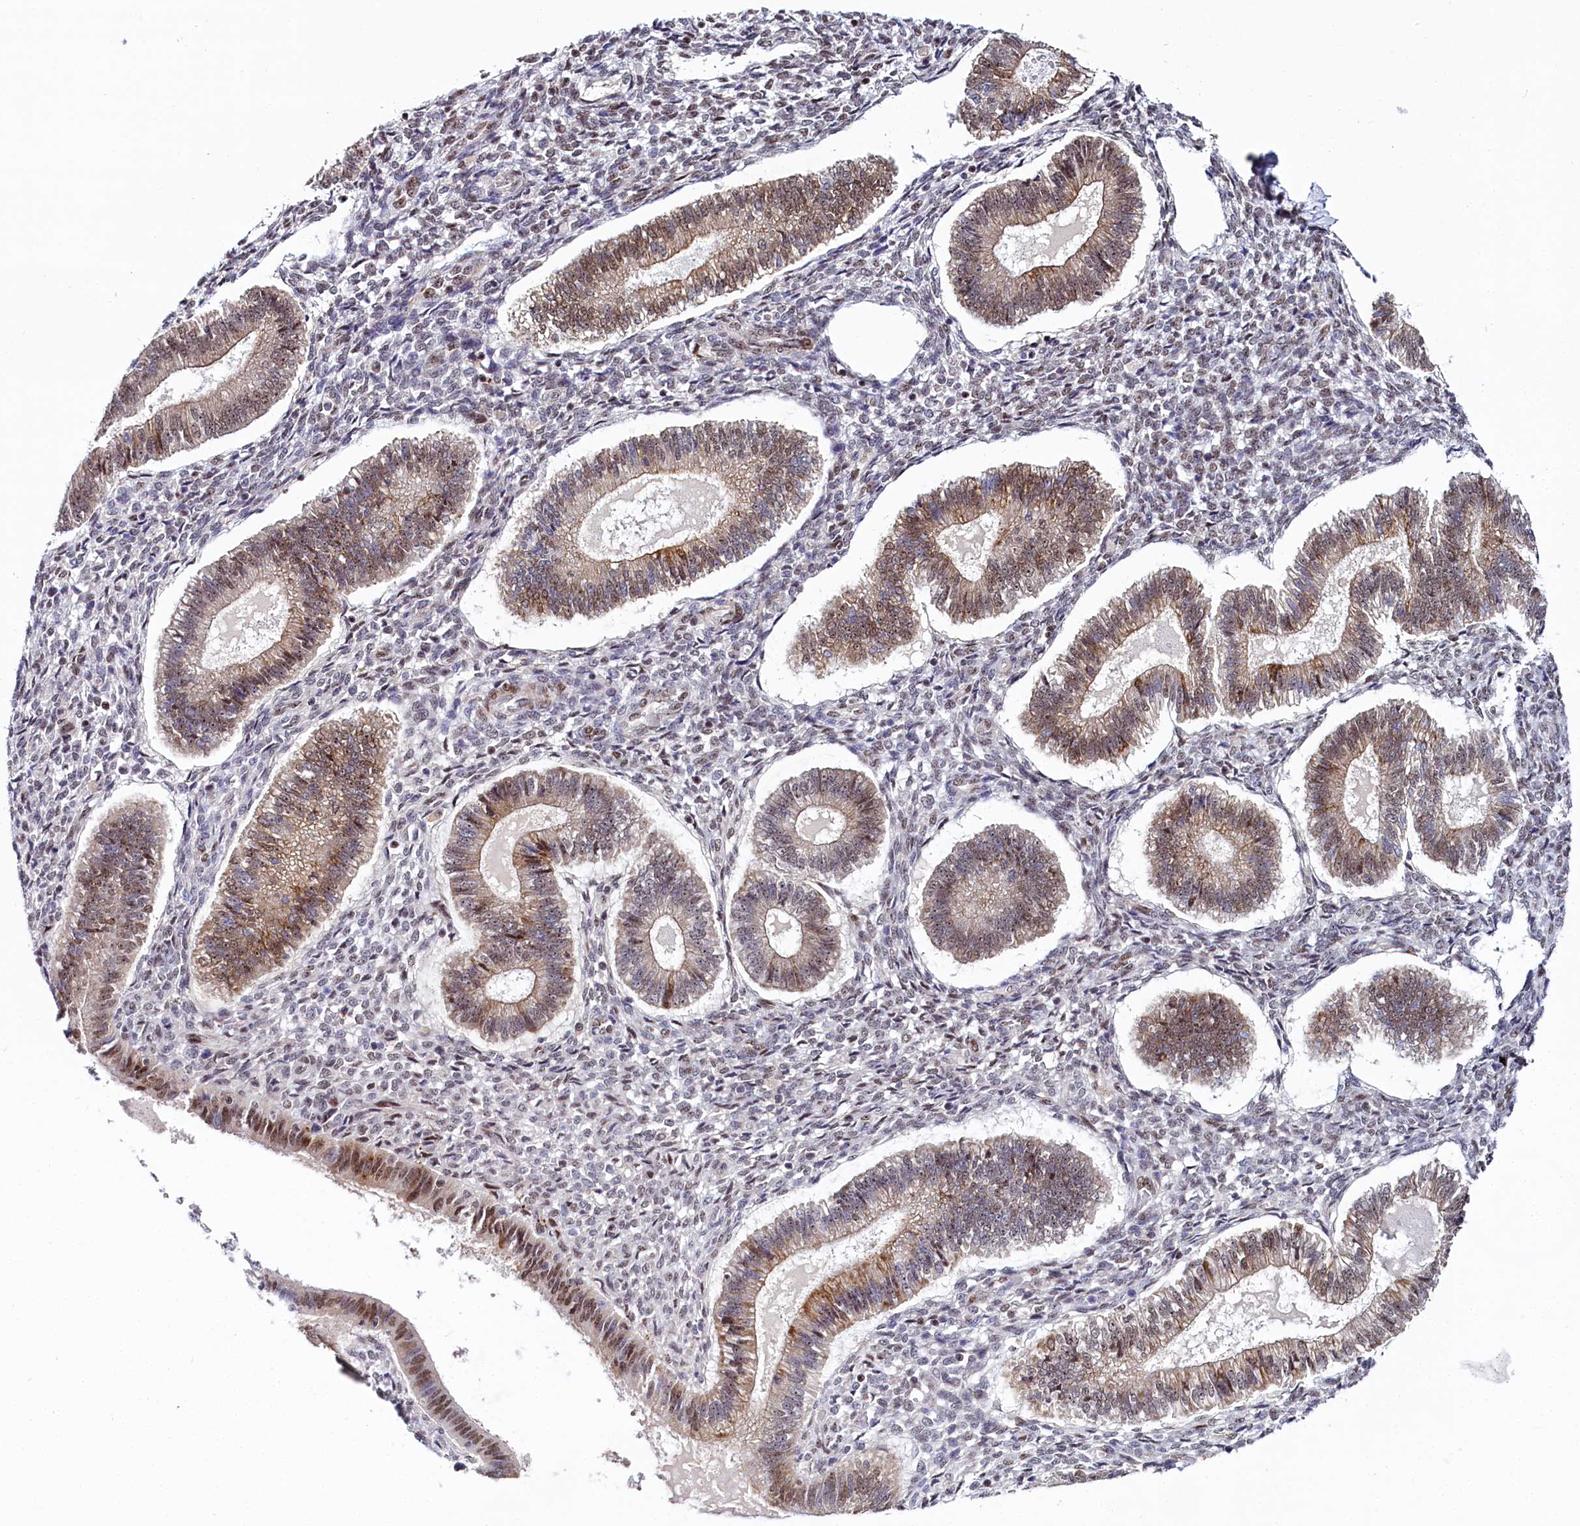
{"staining": {"intensity": "weak", "quantity": "25%-75%", "location": "nuclear"}, "tissue": "endometrium", "cell_type": "Cells in endometrial stroma", "image_type": "normal", "snomed": [{"axis": "morphology", "description": "Normal tissue, NOS"}, {"axis": "topography", "description": "Endometrium"}], "caption": "Immunohistochemistry of unremarkable human endometrium shows low levels of weak nuclear positivity in about 25%-75% of cells in endometrial stroma.", "gene": "TCOF1", "patient": {"sex": "female", "age": 25}}